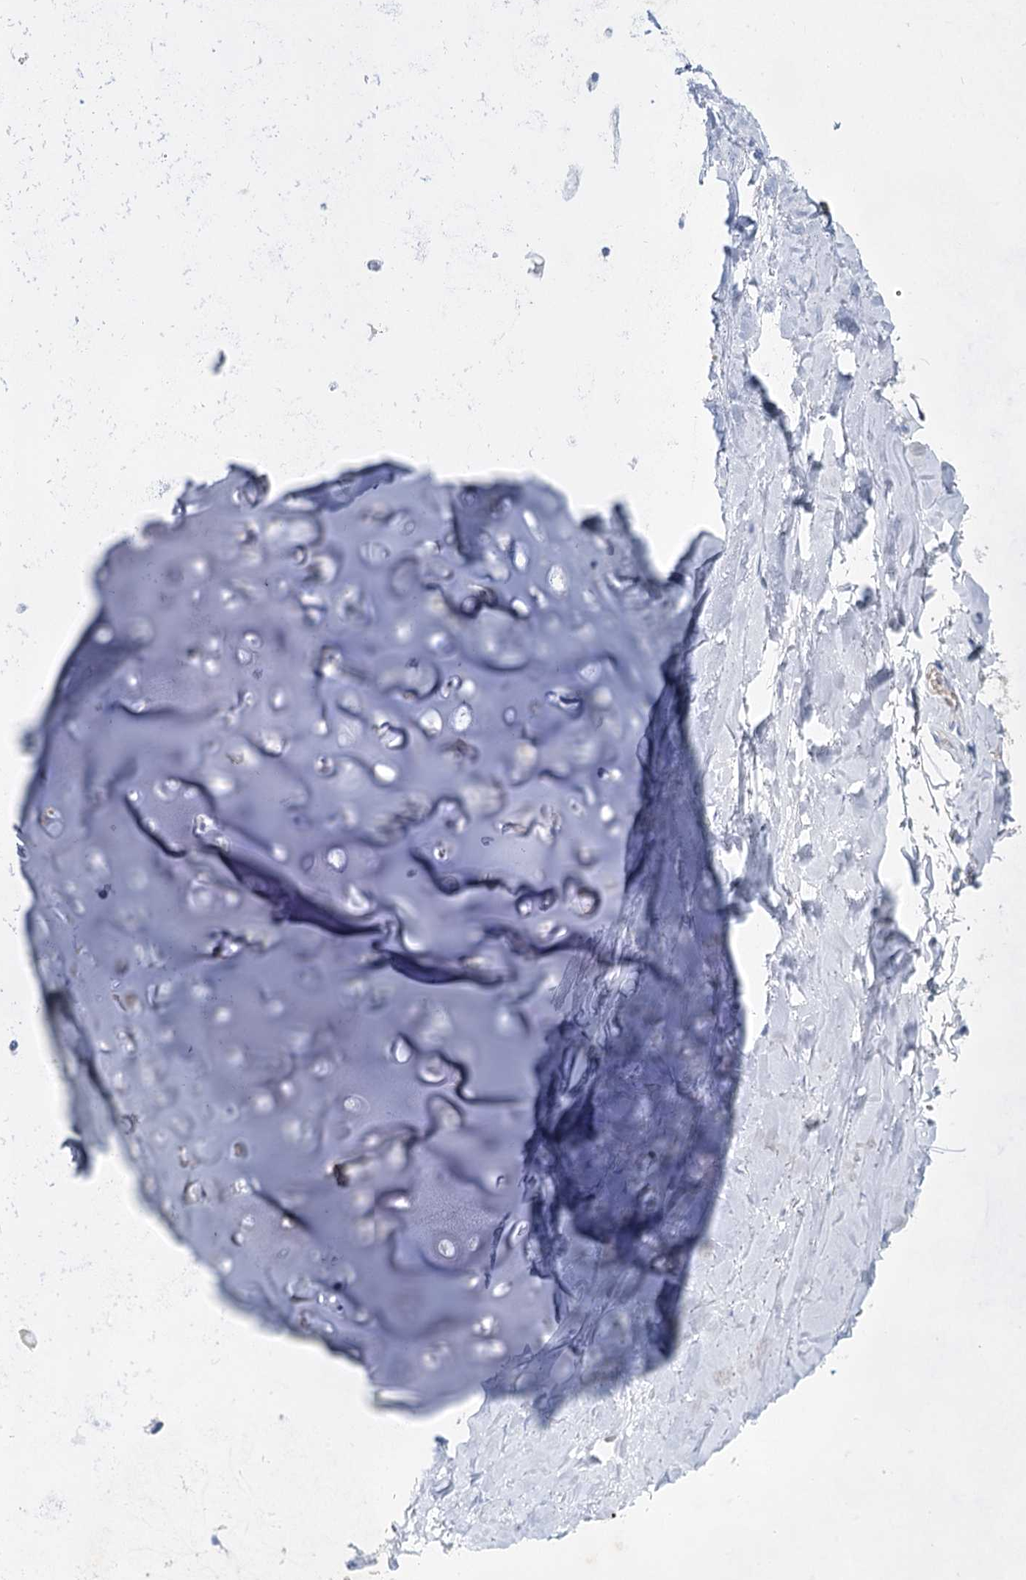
{"staining": {"intensity": "negative", "quantity": "none", "location": "none"}, "tissue": "adipose tissue", "cell_type": "Adipocytes", "image_type": "normal", "snomed": [{"axis": "morphology", "description": "Normal tissue, NOS"}, {"axis": "topography", "description": "Lymph node"}, {"axis": "topography", "description": "Bronchus"}], "caption": "This is an immunohistochemistry (IHC) photomicrograph of unremarkable human adipose tissue. There is no positivity in adipocytes.", "gene": "ACRV1", "patient": {"sex": "male", "age": 63}}